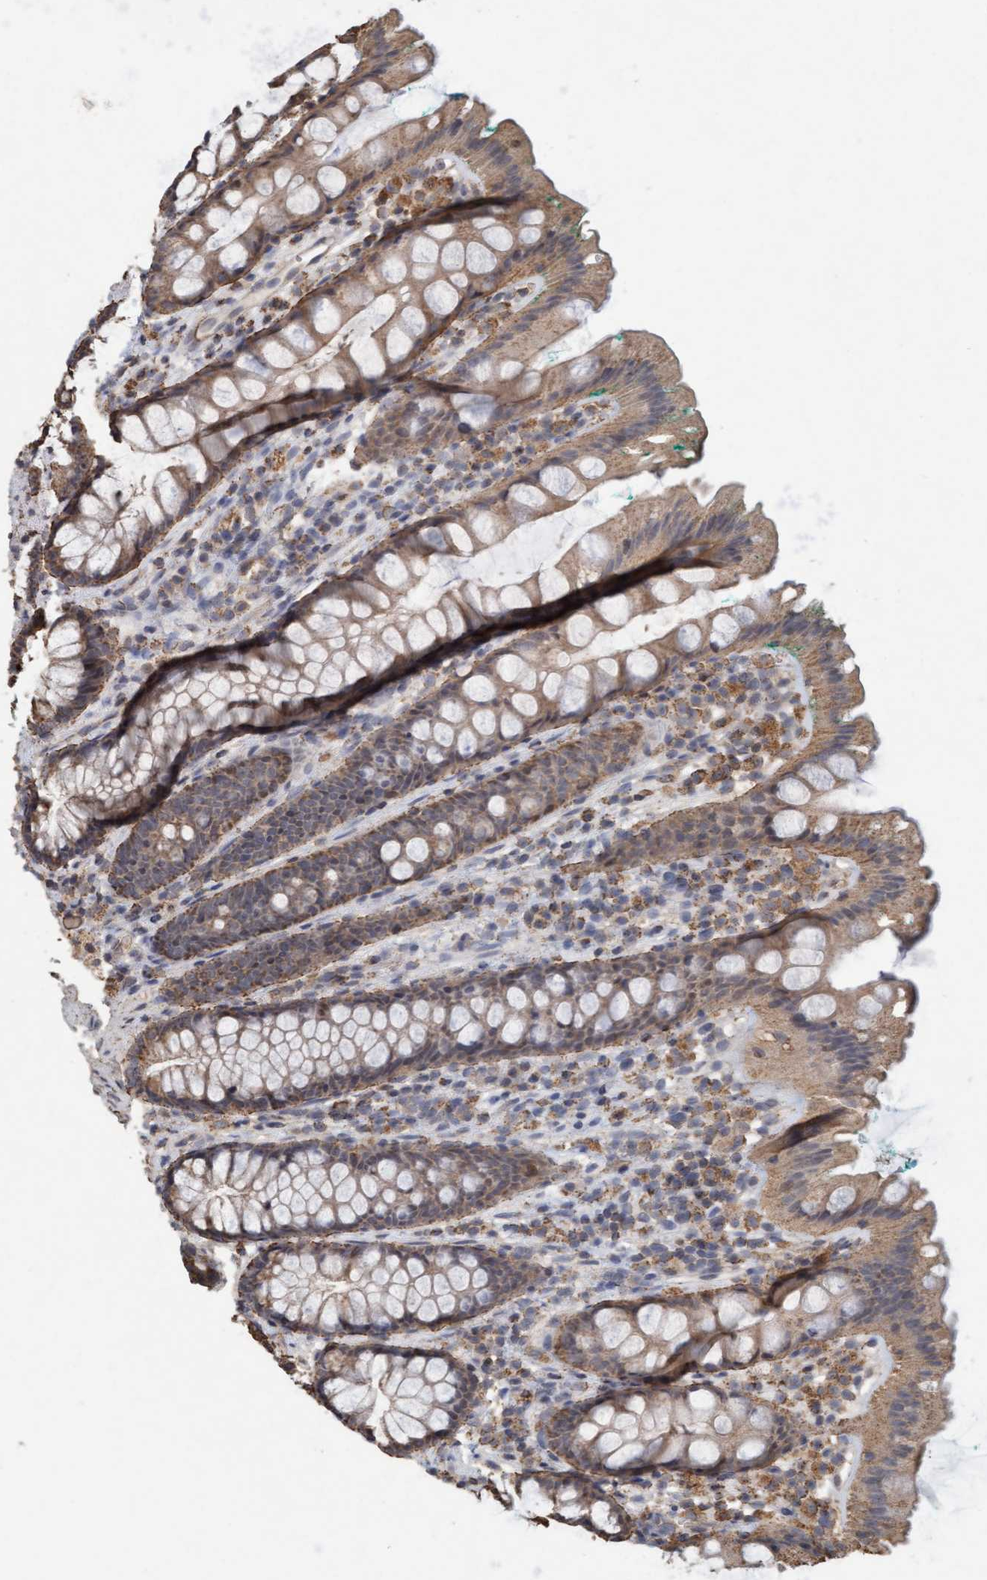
{"staining": {"intensity": "weak", "quantity": ">75%", "location": "cytoplasmic/membranous"}, "tissue": "rectum", "cell_type": "Glandular cells", "image_type": "normal", "snomed": [{"axis": "morphology", "description": "Normal tissue, NOS"}, {"axis": "topography", "description": "Rectum"}], "caption": "Immunohistochemical staining of benign human rectum shows >75% levels of weak cytoplasmic/membranous protein staining in approximately >75% of glandular cells.", "gene": "VSIG8", "patient": {"sex": "female", "age": 65}}